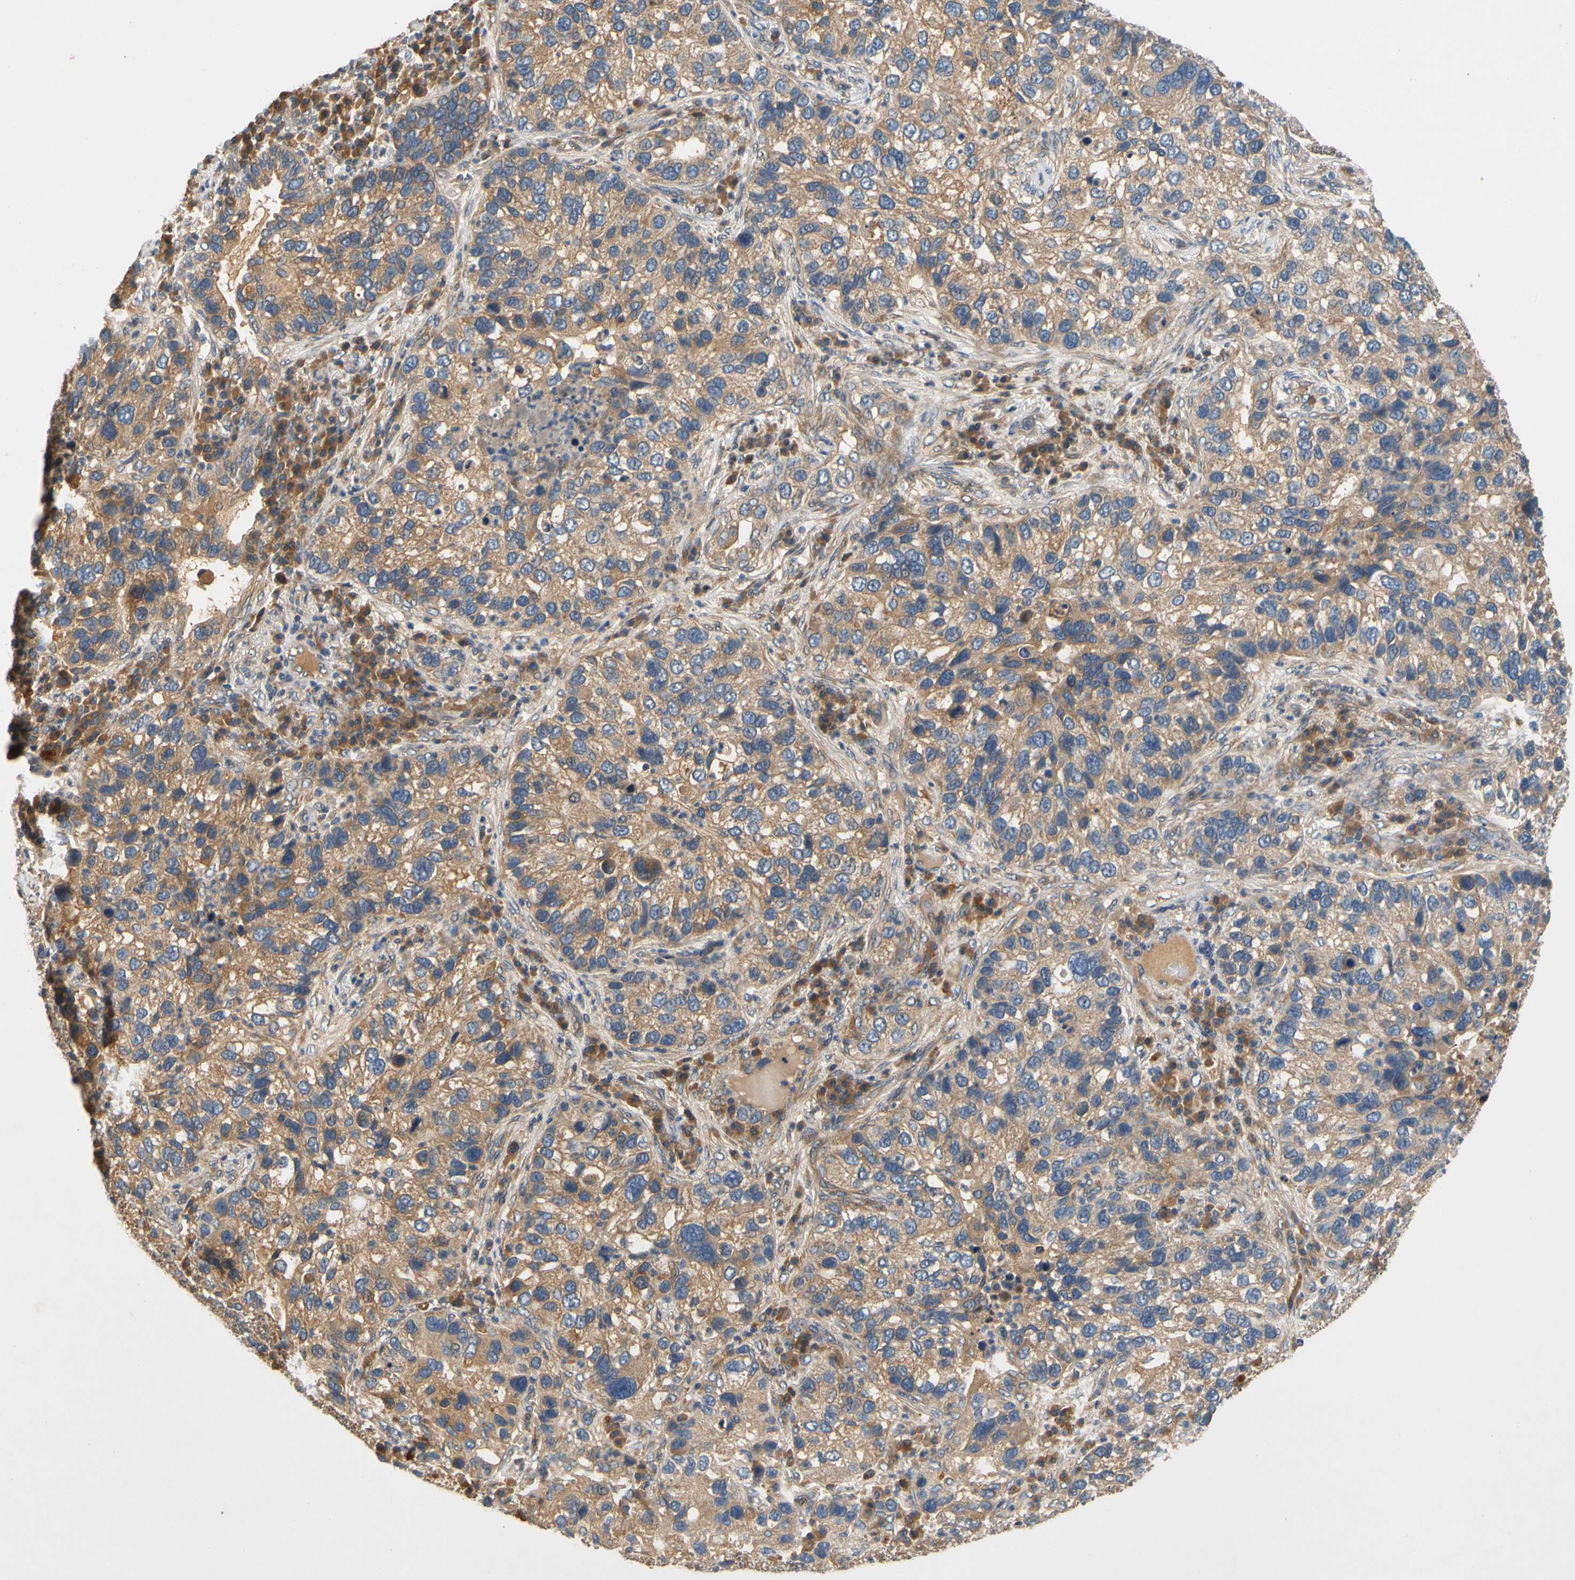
{"staining": {"intensity": "moderate", "quantity": ">75%", "location": "cytoplasmic/membranous"}, "tissue": "lung cancer", "cell_type": "Tumor cells", "image_type": "cancer", "snomed": [{"axis": "morphology", "description": "Normal tissue, NOS"}, {"axis": "morphology", "description": "Adenocarcinoma, NOS"}, {"axis": "topography", "description": "Bronchus"}, {"axis": "topography", "description": "Lung"}], "caption": "This photomicrograph shows IHC staining of human lung cancer, with medium moderate cytoplasmic/membranous expression in approximately >75% of tumor cells.", "gene": "USP46", "patient": {"sex": "male", "age": 54}}